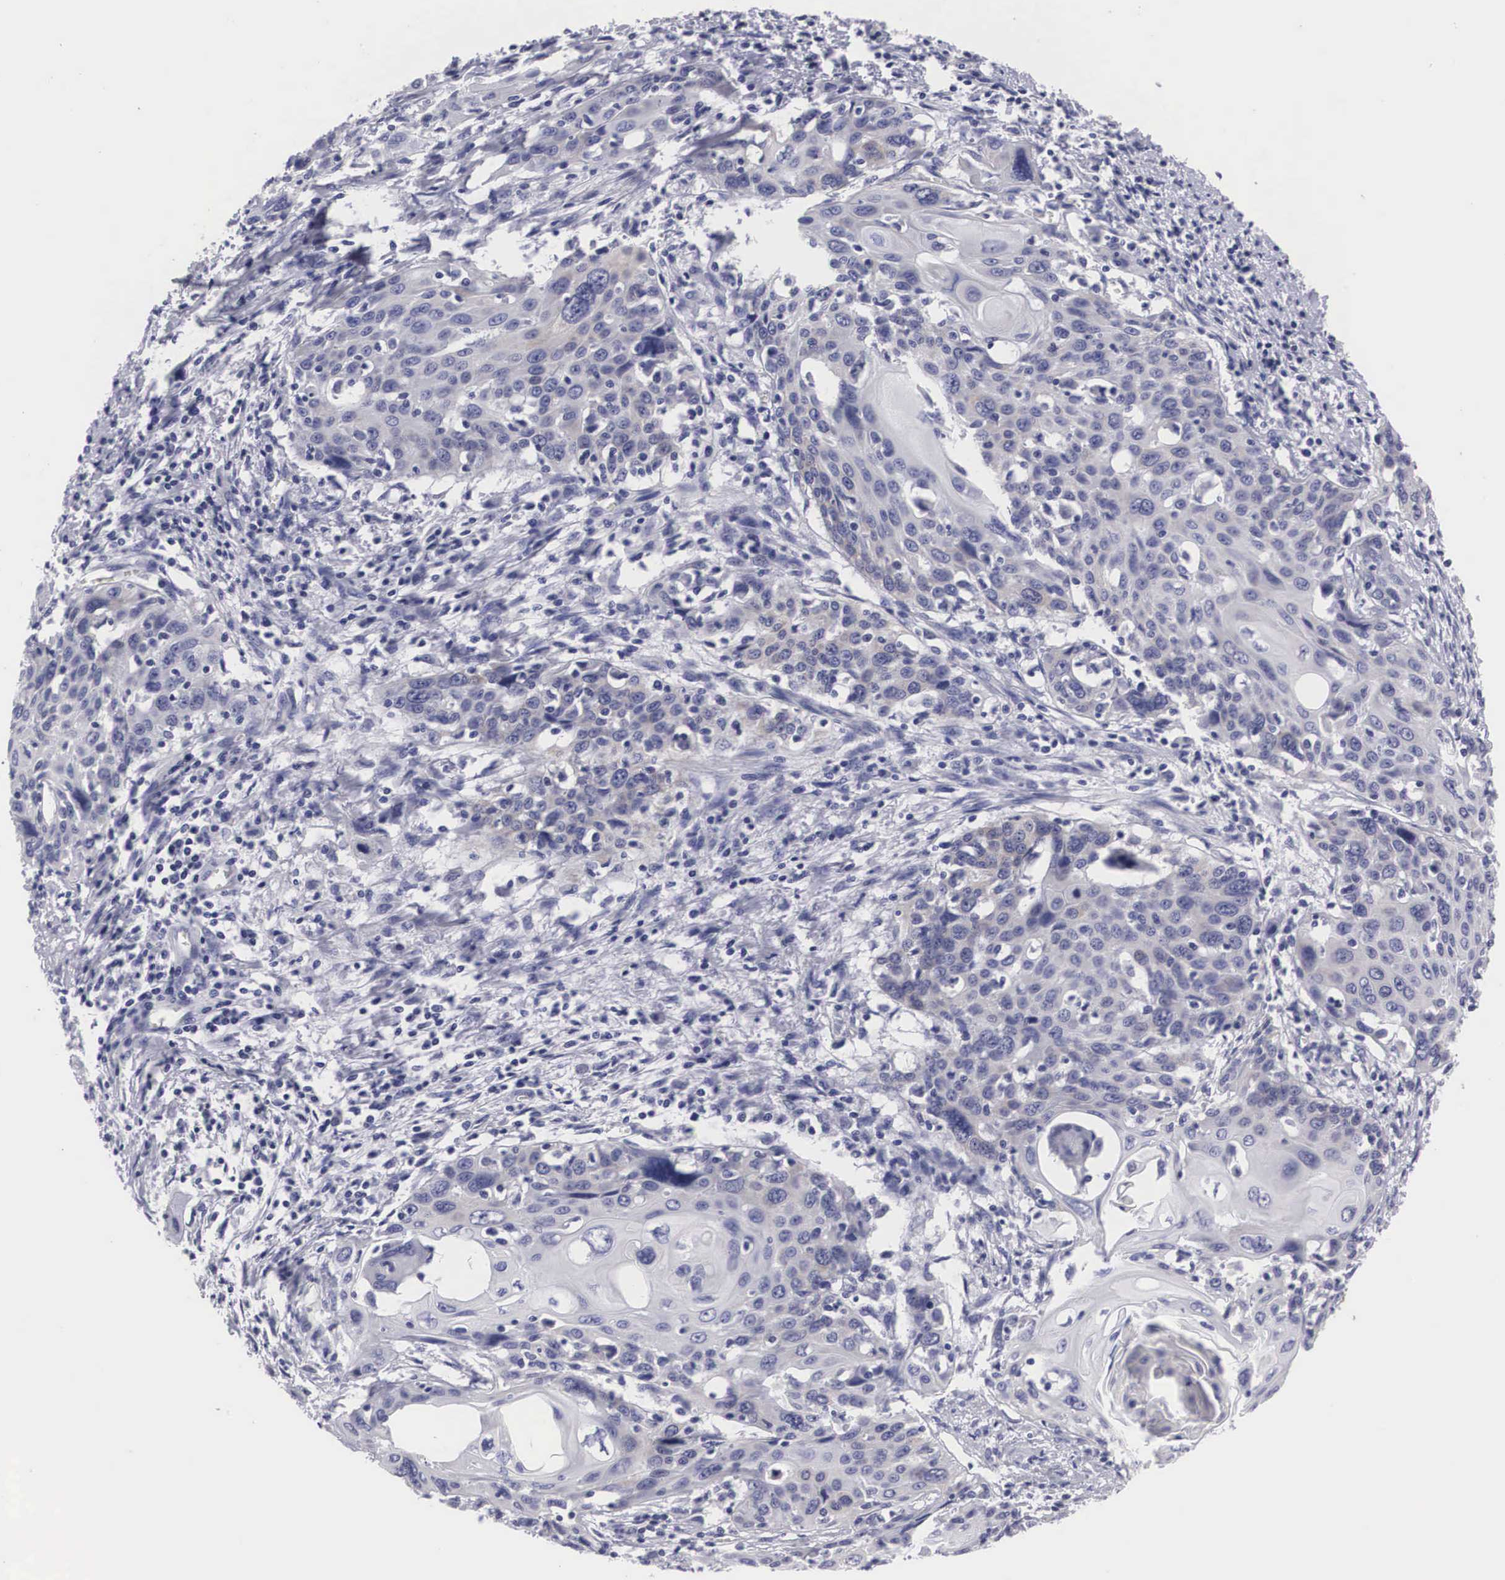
{"staining": {"intensity": "negative", "quantity": "none", "location": "none"}, "tissue": "cervical cancer", "cell_type": "Tumor cells", "image_type": "cancer", "snomed": [{"axis": "morphology", "description": "Squamous cell carcinoma, NOS"}, {"axis": "topography", "description": "Cervix"}], "caption": "There is no significant positivity in tumor cells of squamous cell carcinoma (cervical).", "gene": "ARMCX3", "patient": {"sex": "female", "age": 54}}